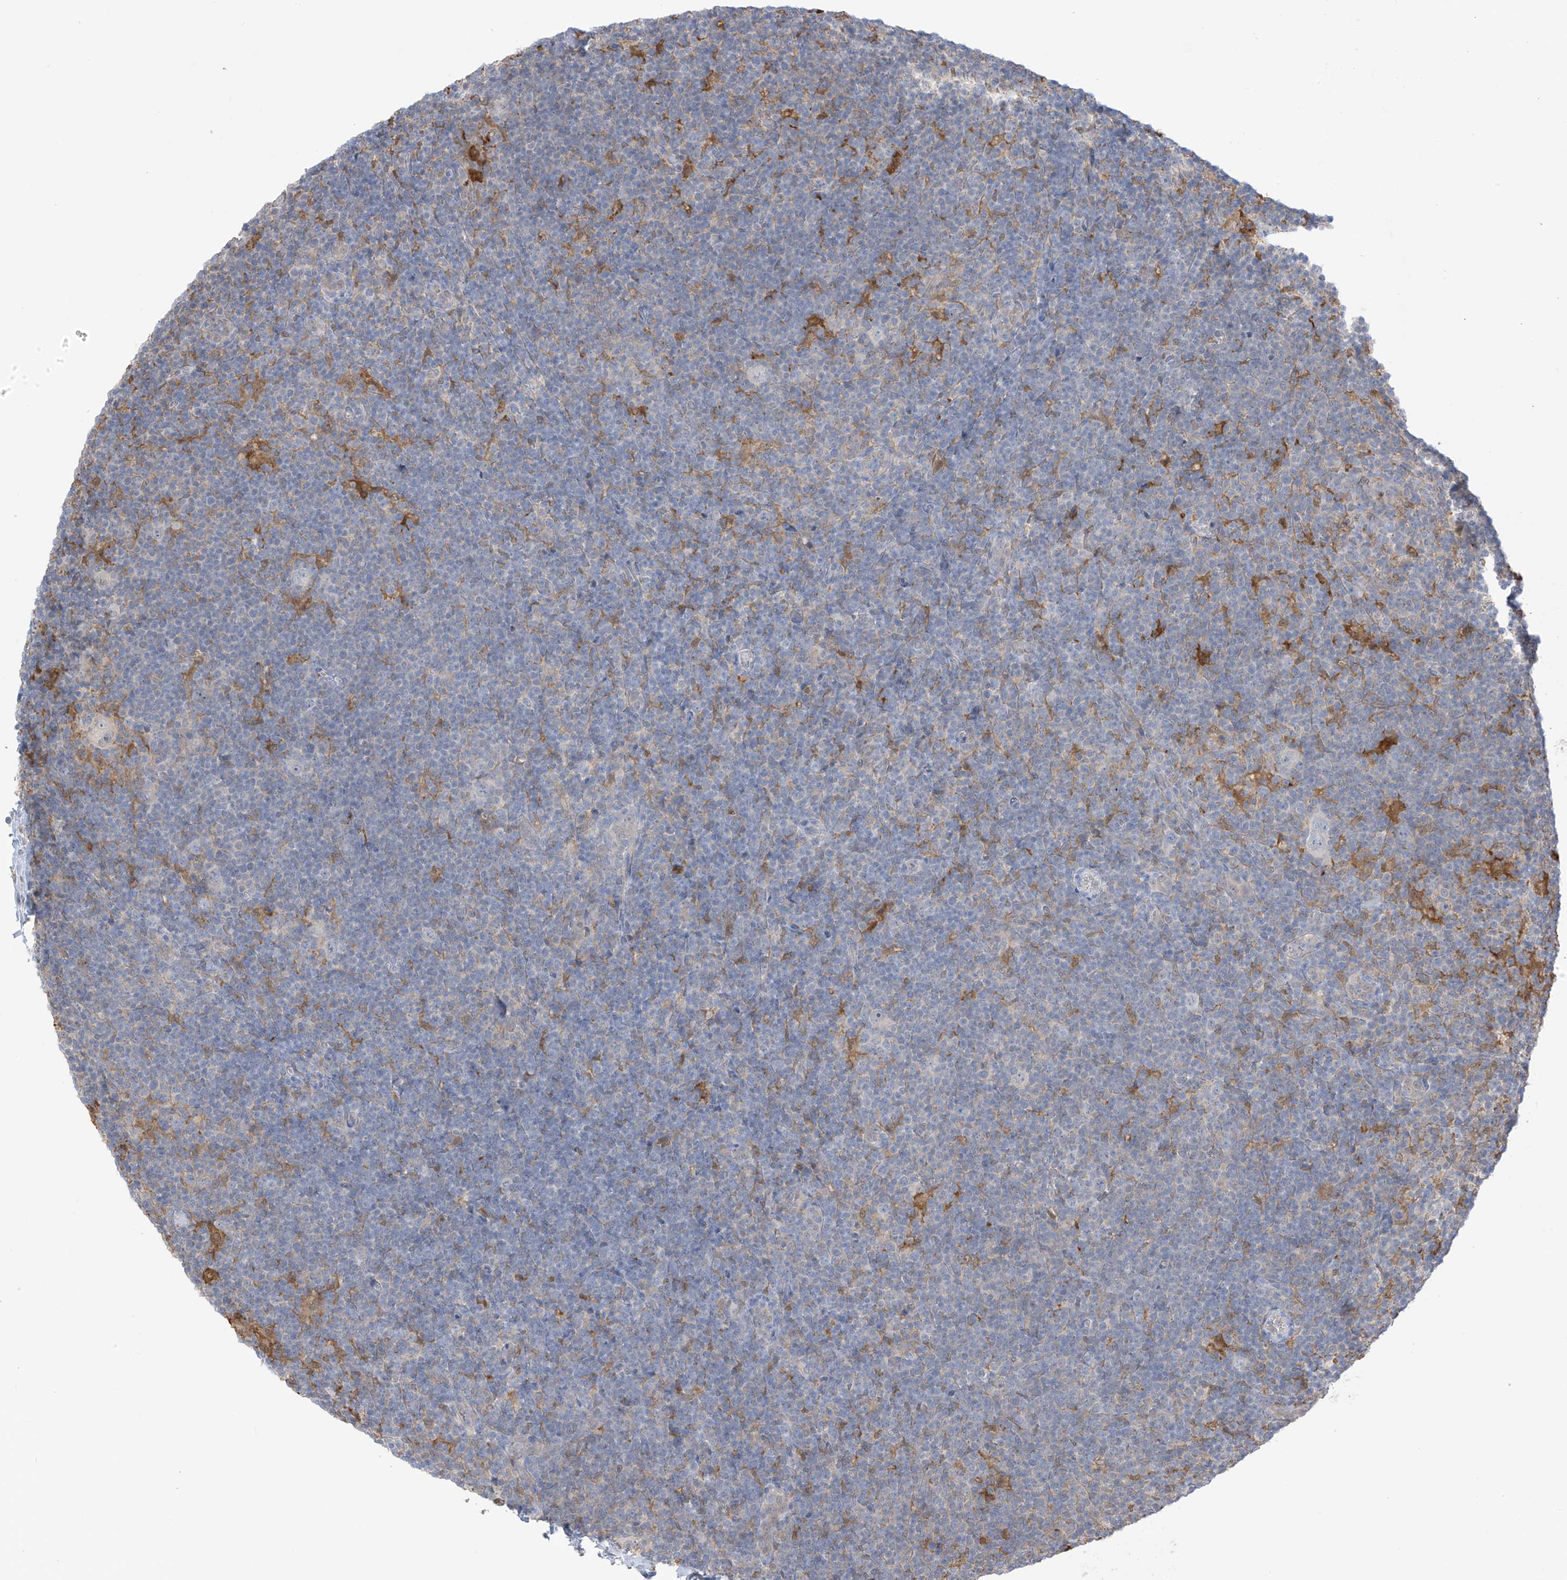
{"staining": {"intensity": "negative", "quantity": "none", "location": "none"}, "tissue": "lymphoma", "cell_type": "Tumor cells", "image_type": "cancer", "snomed": [{"axis": "morphology", "description": "Hodgkin's disease, NOS"}, {"axis": "topography", "description": "Lymph node"}], "caption": "There is no significant staining in tumor cells of Hodgkin's disease.", "gene": "IDH1", "patient": {"sex": "female", "age": 57}}